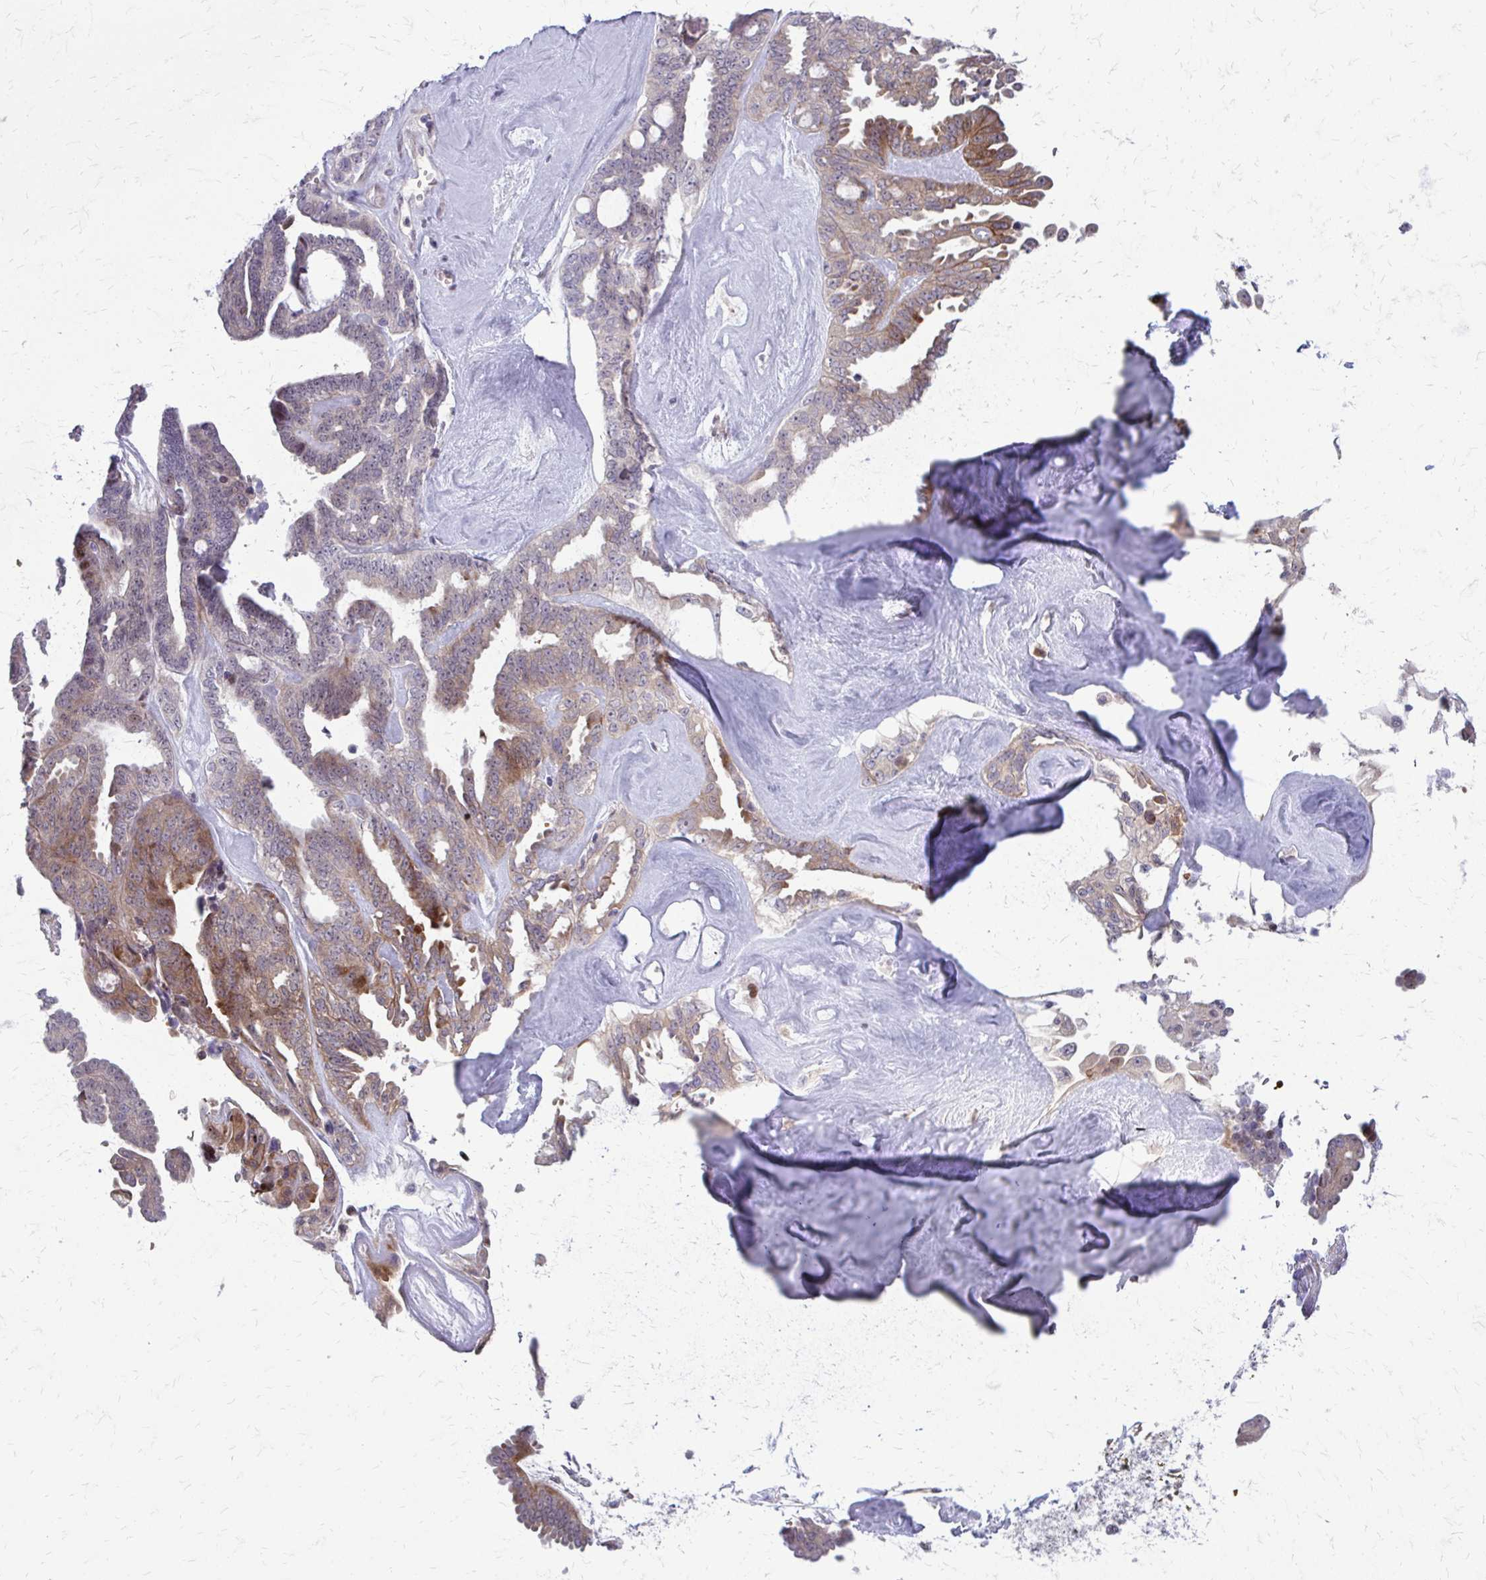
{"staining": {"intensity": "moderate", "quantity": "25%-75%", "location": "cytoplasmic/membranous"}, "tissue": "ovarian cancer", "cell_type": "Tumor cells", "image_type": "cancer", "snomed": [{"axis": "morphology", "description": "Cystadenocarcinoma, serous, NOS"}, {"axis": "topography", "description": "Ovary"}], "caption": "A brown stain highlights moderate cytoplasmic/membranous positivity of a protein in ovarian serous cystadenocarcinoma tumor cells.", "gene": "PPDPFL", "patient": {"sex": "female", "age": 71}}